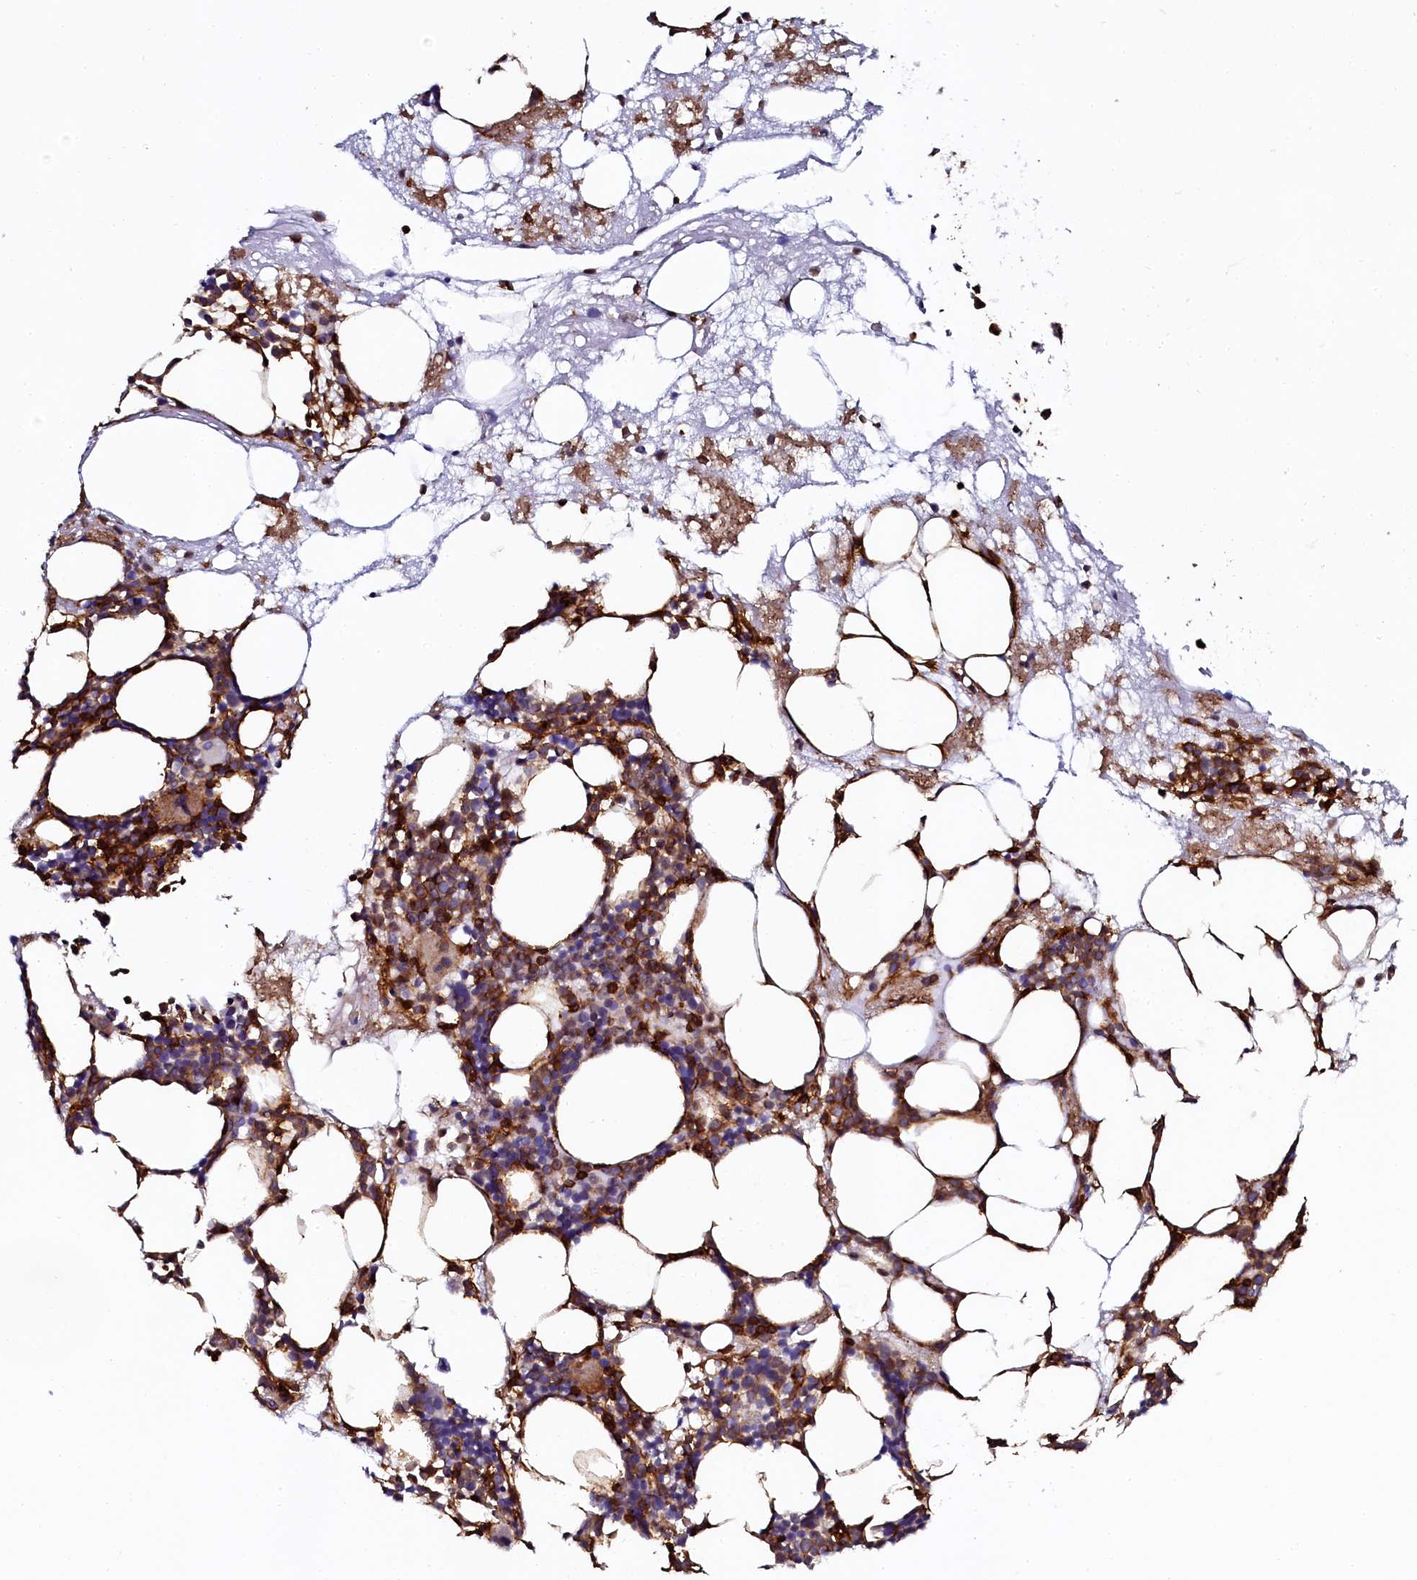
{"staining": {"intensity": "strong", "quantity": "<25%", "location": "cytoplasmic/membranous"}, "tissue": "bone marrow", "cell_type": "Hematopoietic cells", "image_type": "normal", "snomed": [{"axis": "morphology", "description": "Normal tissue, NOS"}, {"axis": "topography", "description": "Bone marrow"}], "caption": "Immunohistochemical staining of normal human bone marrow demonstrates medium levels of strong cytoplasmic/membranous staining in approximately <25% of hematopoietic cells. (IHC, brightfield microscopy, high magnification).", "gene": "AAAS", "patient": {"sex": "male", "age": 80}}